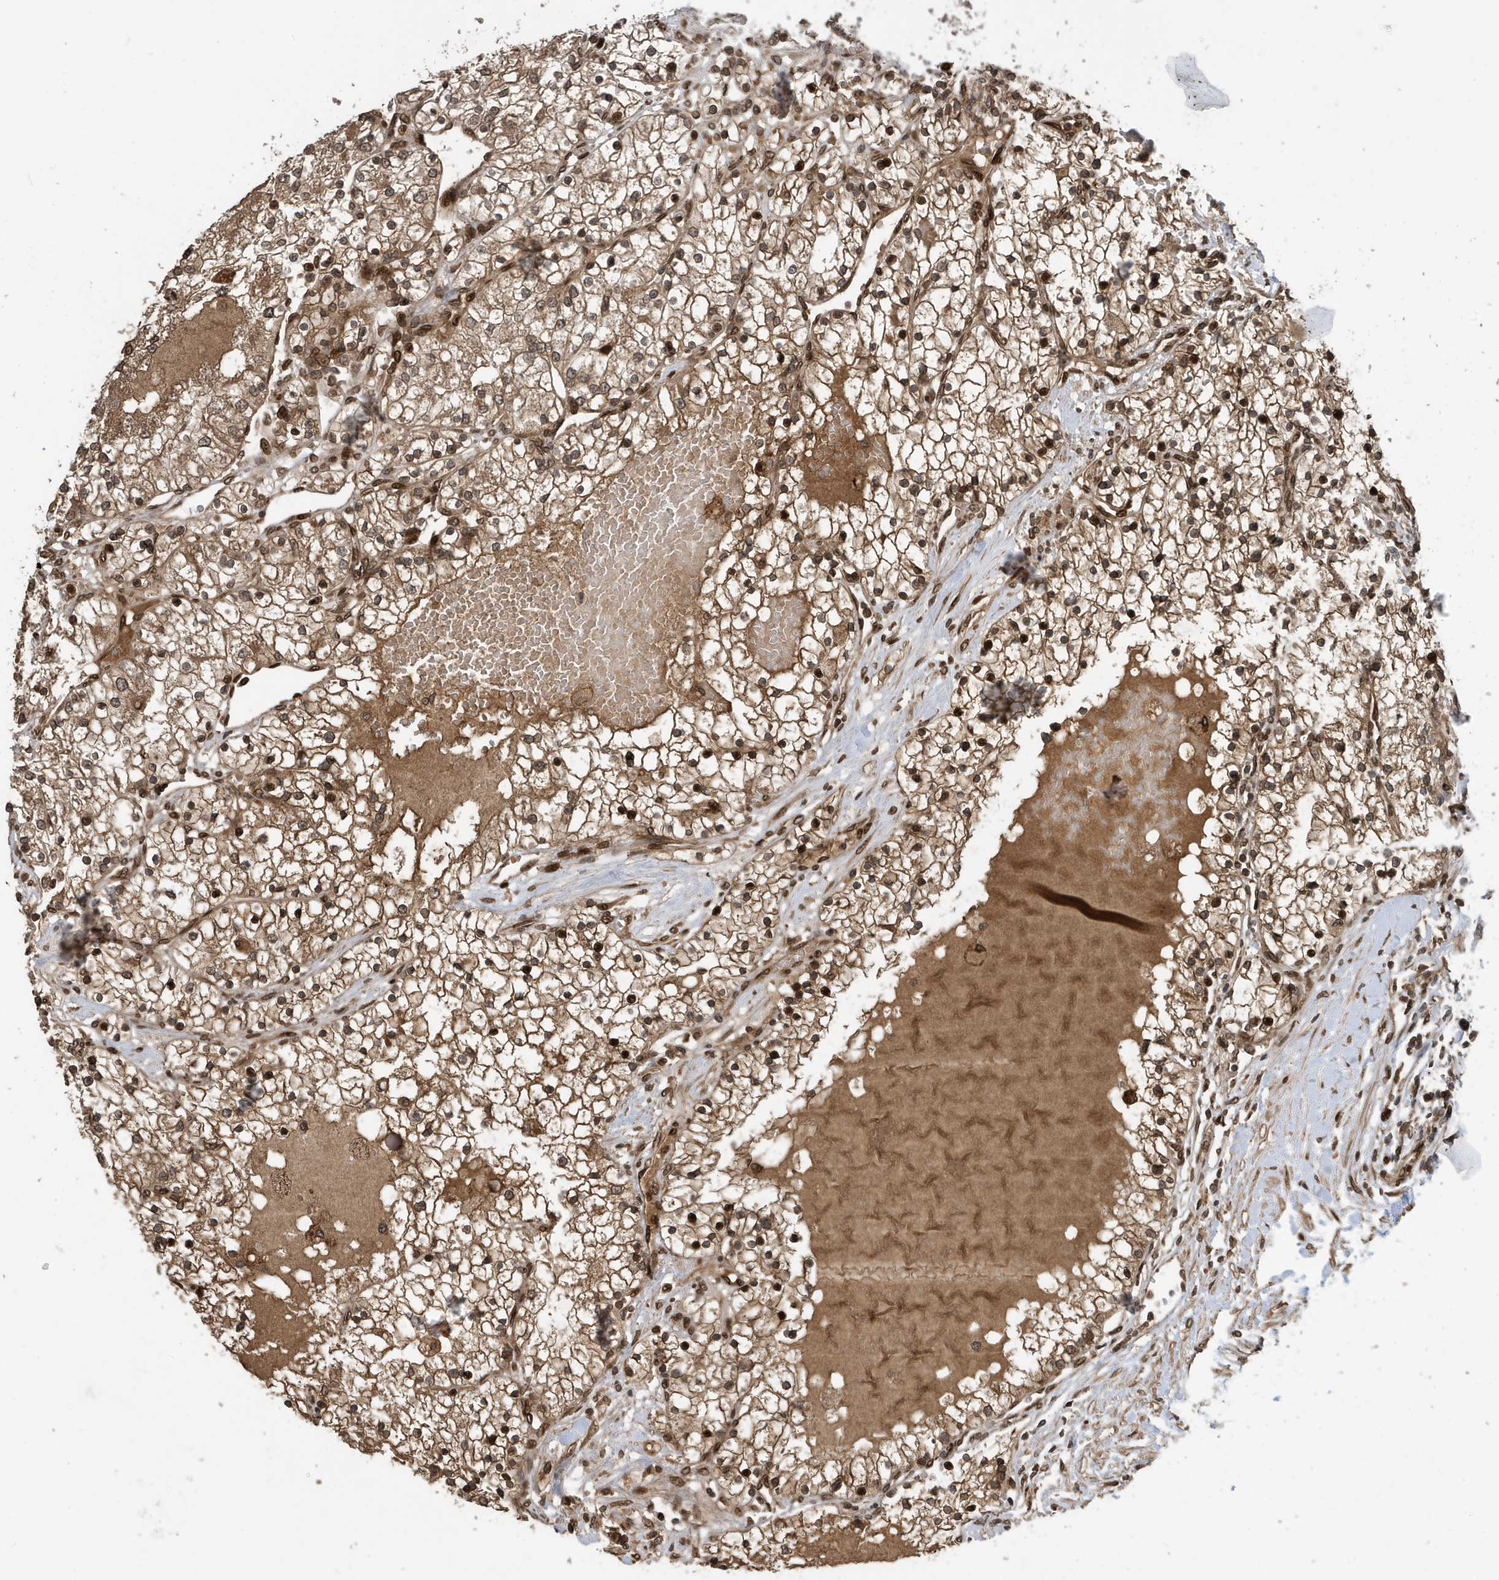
{"staining": {"intensity": "moderate", "quantity": ">75%", "location": "cytoplasmic/membranous,nuclear"}, "tissue": "renal cancer", "cell_type": "Tumor cells", "image_type": "cancer", "snomed": [{"axis": "morphology", "description": "Normal tissue, NOS"}, {"axis": "morphology", "description": "Adenocarcinoma, NOS"}, {"axis": "topography", "description": "Kidney"}], "caption": "The immunohistochemical stain labels moderate cytoplasmic/membranous and nuclear positivity in tumor cells of renal cancer tissue.", "gene": "DUSP18", "patient": {"sex": "male", "age": 68}}